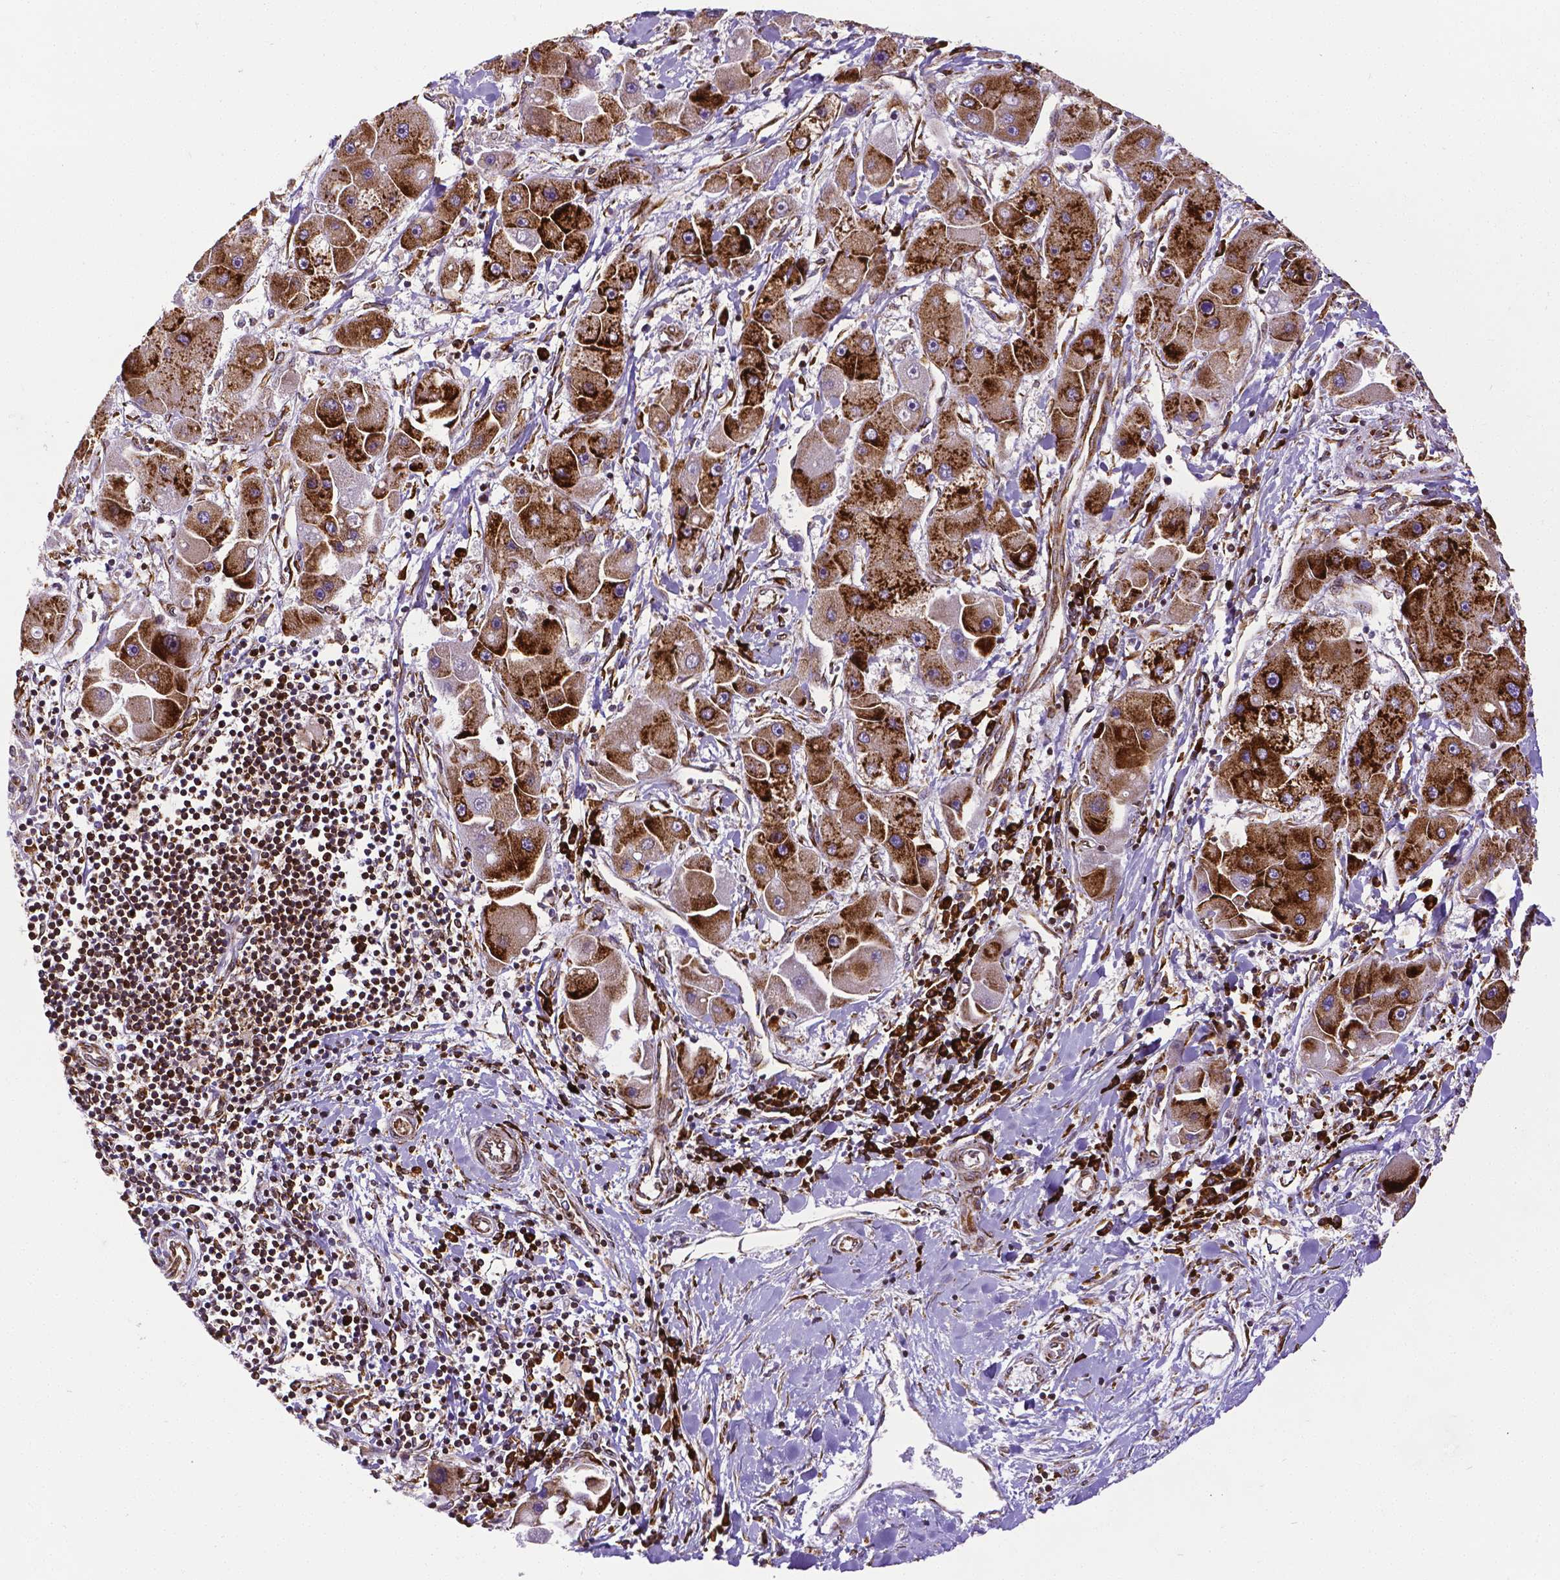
{"staining": {"intensity": "strong", "quantity": ">75%", "location": "cytoplasmic/membranous"}, "tissue": "liver cancer", "cell_type": "Tumor cells", "image_type": "cancer", "snomed": [{"axis": "morphology", "description": "Carcinoma, Hepatocellular, NOS"}, {"axis": "topography", "description": "Liver"}], "caption": "Immunohistochemistry (IHC) of human hepatocellular carcinoma (liver) reveals high levels of strong cytoplasmic/membranous positivity in approximately >75% of tumor cells.", "gene": "MTDH", "patient": {"sex": "male", "age": 24}}